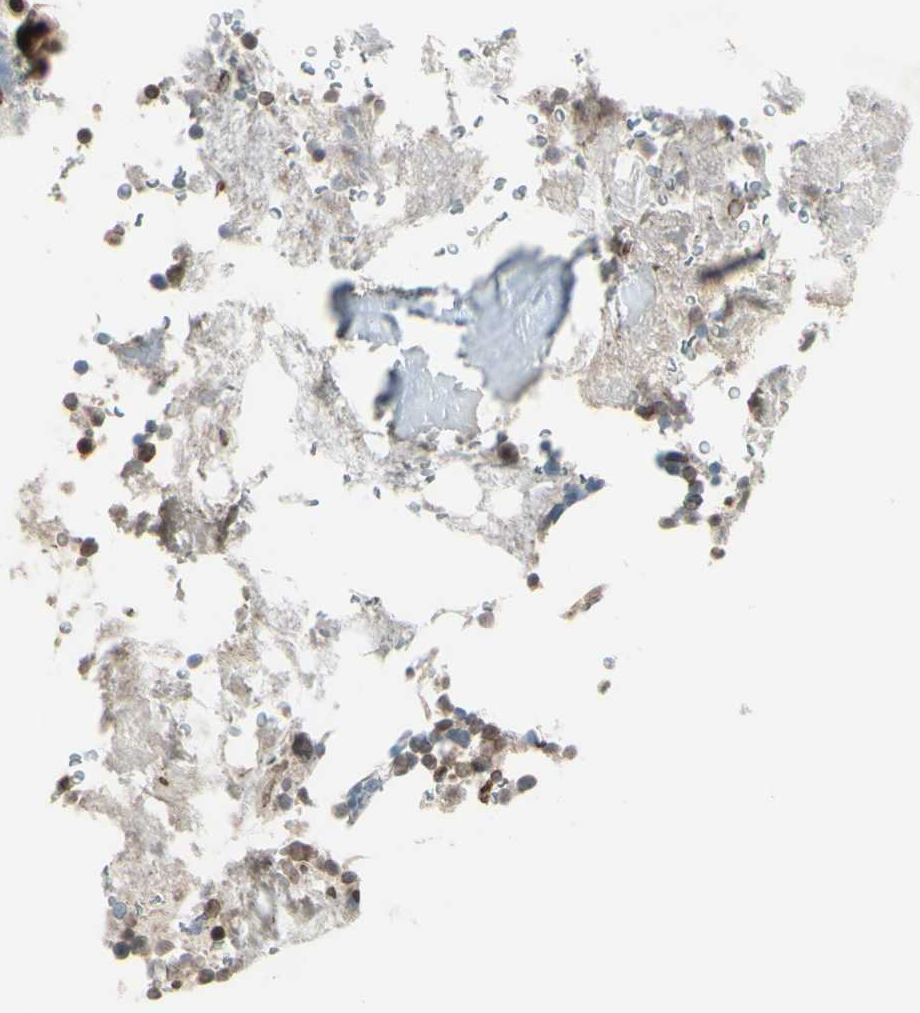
{"staining": {"intensity": "weak", "quantity": "25%-75%", "location": "cytoplasmic/membranous,nuclear"}, "tissue": "bone marrow", "cell_type": "Hematopoietic cells", "image_type": "normal", "snomed": [{"axis": "morphology", "description": "Normal tissue, NOS"}, {"axis": "topography", "description": "Bone marrow"}], "caption": "The histopathology image exhibits immunohistochemical staining of unremarkable bone marrow. There is weak cytoplasmic/membranous,nuclear staining is identified in about 25%-75% of hematopoietic cells.", "gene": "MLF2", "patient": {"sex": "male"}}